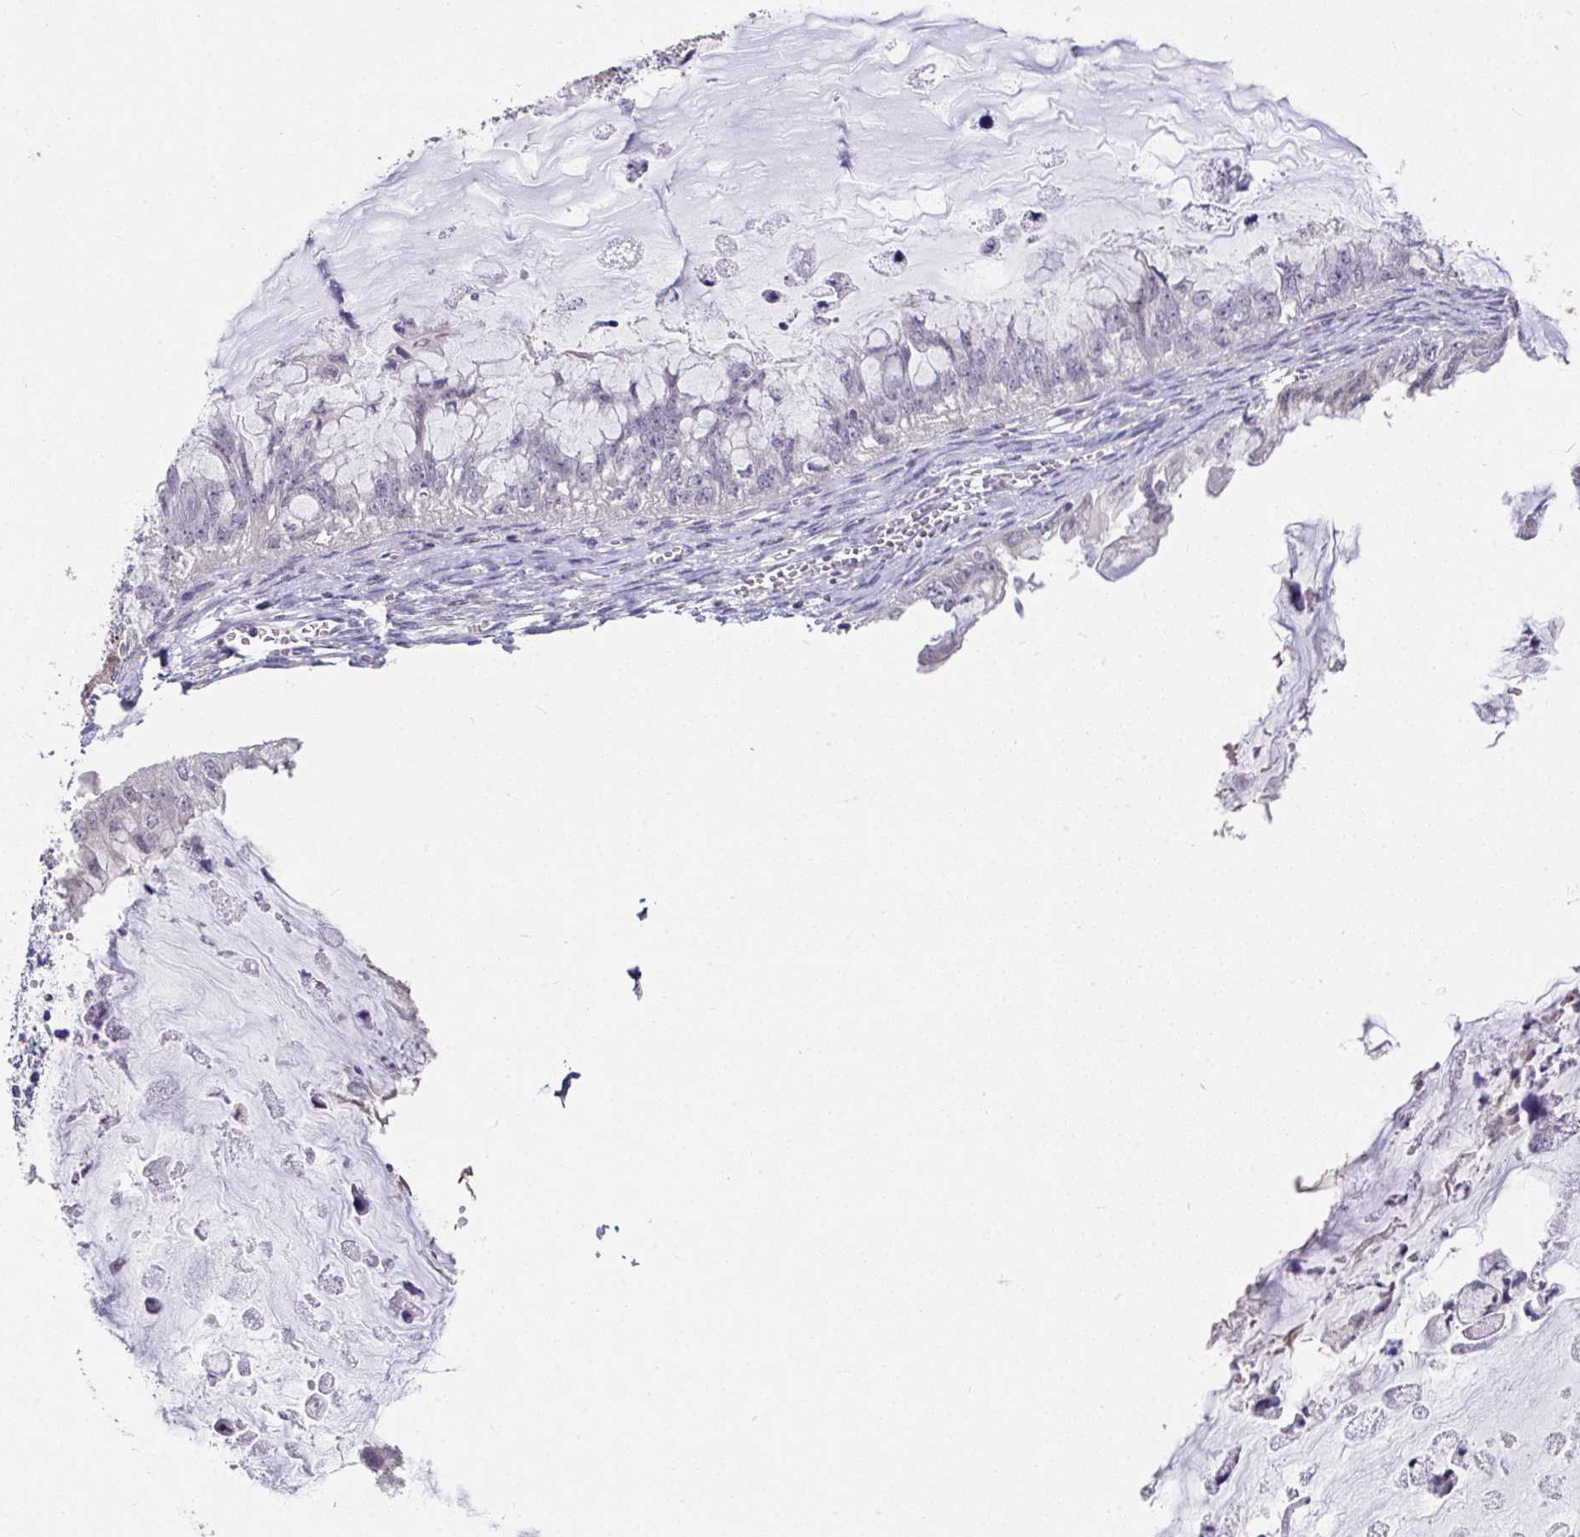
{"staining": {"intensity": "negative", "quantity": "none", "location": "none"}, "tissue": "ovarian cancer", "cell_type": "Tumor cells", "image_type": "cancer", "snomed": [{"axis": "morphology", "description": "Cystadenocarcinoma, mucinous, NOS"}, {"axis": "topography", "description": "Ovary"}], "caption": "Protein analysis of ovarian cancer shows no significant positivity in tumor cells. (DAB immunohistochemistry (IHC), high magnification).", "gene": "GLTPD2", "patient": {"sex": "female", "age": 72}}